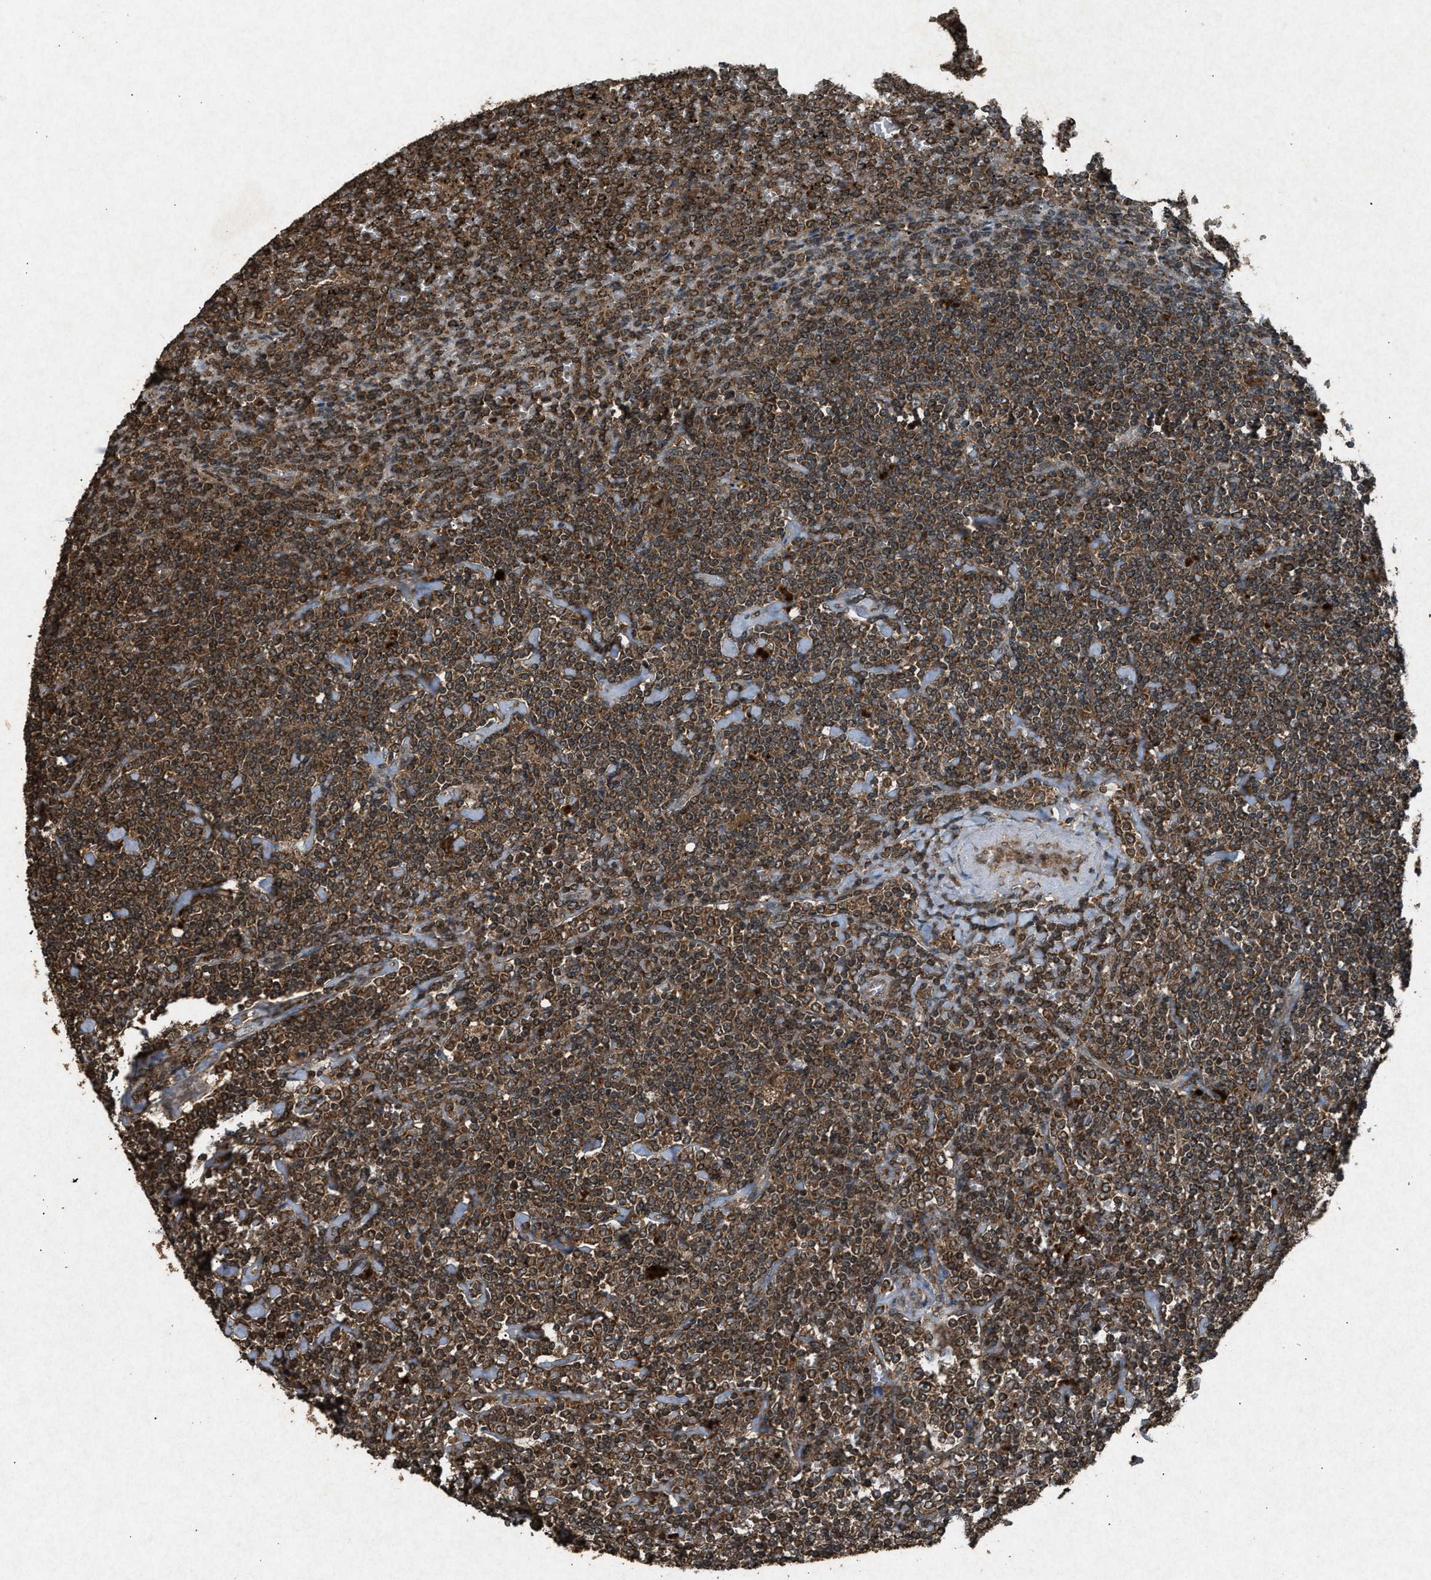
{"staining": {"intensity": "moderate", "quantity": ">75%", "location": "cytoplasmic/membranous"}, "tissue": "lymphoma", "cell_type": "Tumor cells", "image_type": "cancer", "snomed": [{"axis": "morphology", "description": "Malignant lymphoma, non-Hodgkin's type, Low grade"}, {"axis": "topography", "description": "Spleen"}], "caption": "Malignant lymphoma, non-Hodgkin's type (low-grade) stained with a protein marker displays moderate staining in tumor cells.", "gene": "OAS1", "patient": {"sex": "female", "age": 19}}